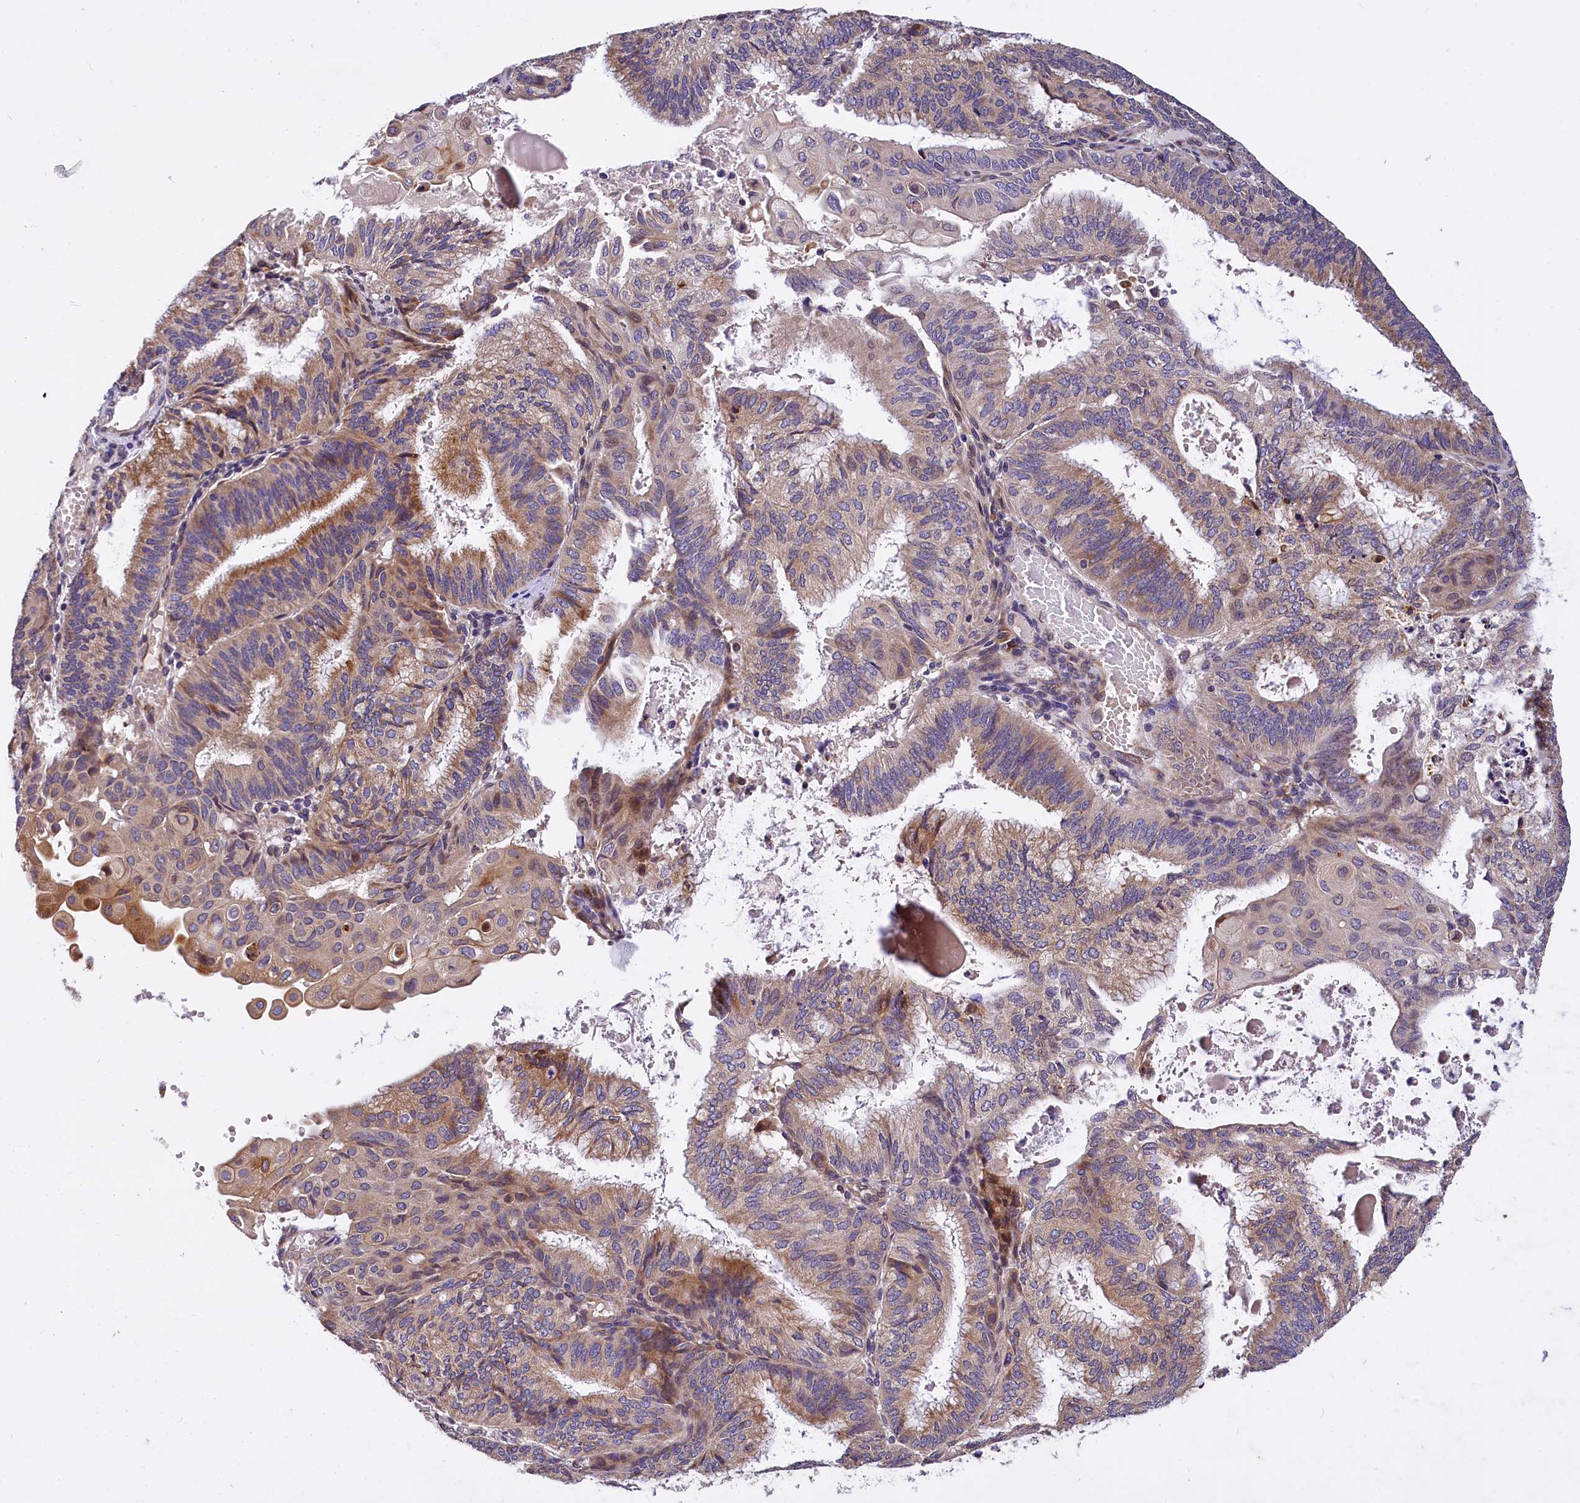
{"staining": {"intensity": "moderate", "quantity": "25%-75%", "location": "cytoplasmic/membranous"}, "tissue": "endometrial cancer", "cell_type": "Tumor cells", "image_type": "cancer", "snomed": [{"axis": "morphology", "description": "Adenocarcinoma, NOS"}, {"axis": "topography", "description": "Endometrium"}], "caption": "Immunohistochemistry (DAB) staining of human endometrial cancer (adenocarcinoma) shows moderate cytoplasmic/membranous protein staining in approximately 25%-75% of tumor cells.", "gene": "SUPV3L1", "patient": {"sex": "female", "age": 49}}